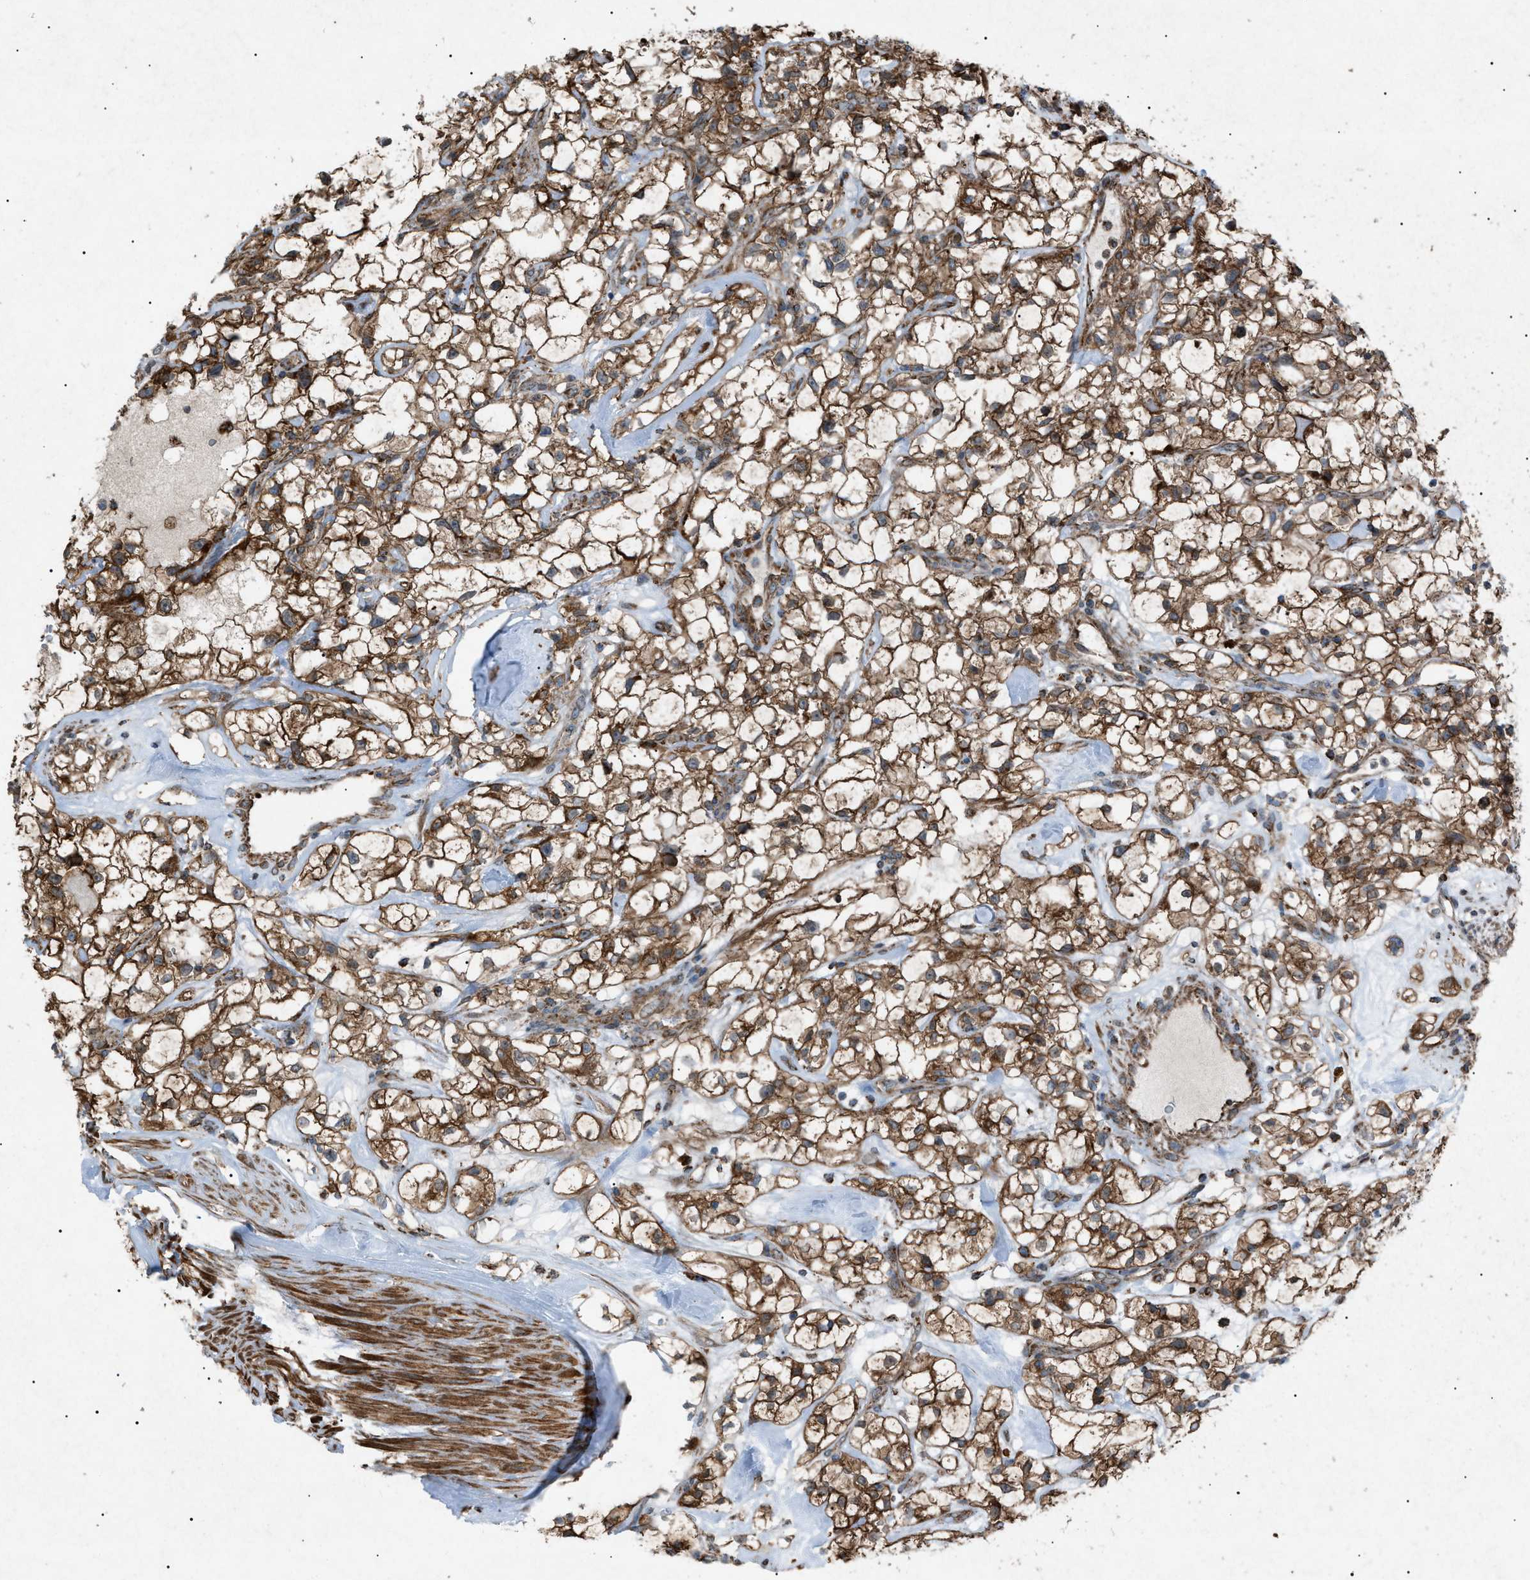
{"staining": {"intensity": "strong", "quantity": ">75%", "location": "cytoplasmic/membranous"}, "tissue": "renal cancer", "cell_type": "Tumor cells", "image_type": "cancer", "snomed": [{"axis": "morphology", "description": "Adenocarcinoma, NOS"}, {"axis": "topography", "description": "Kidney"}], "caption": "Strong cytoplasmic/membranous staining for a protein is seen in approximately >75% of tumor cells of renal cancer (adenocarcinoma) using immunohistochemistry (IHC).", "gene": "C1GALT1C1", "patient": {"sex": "female", "age": 60}}